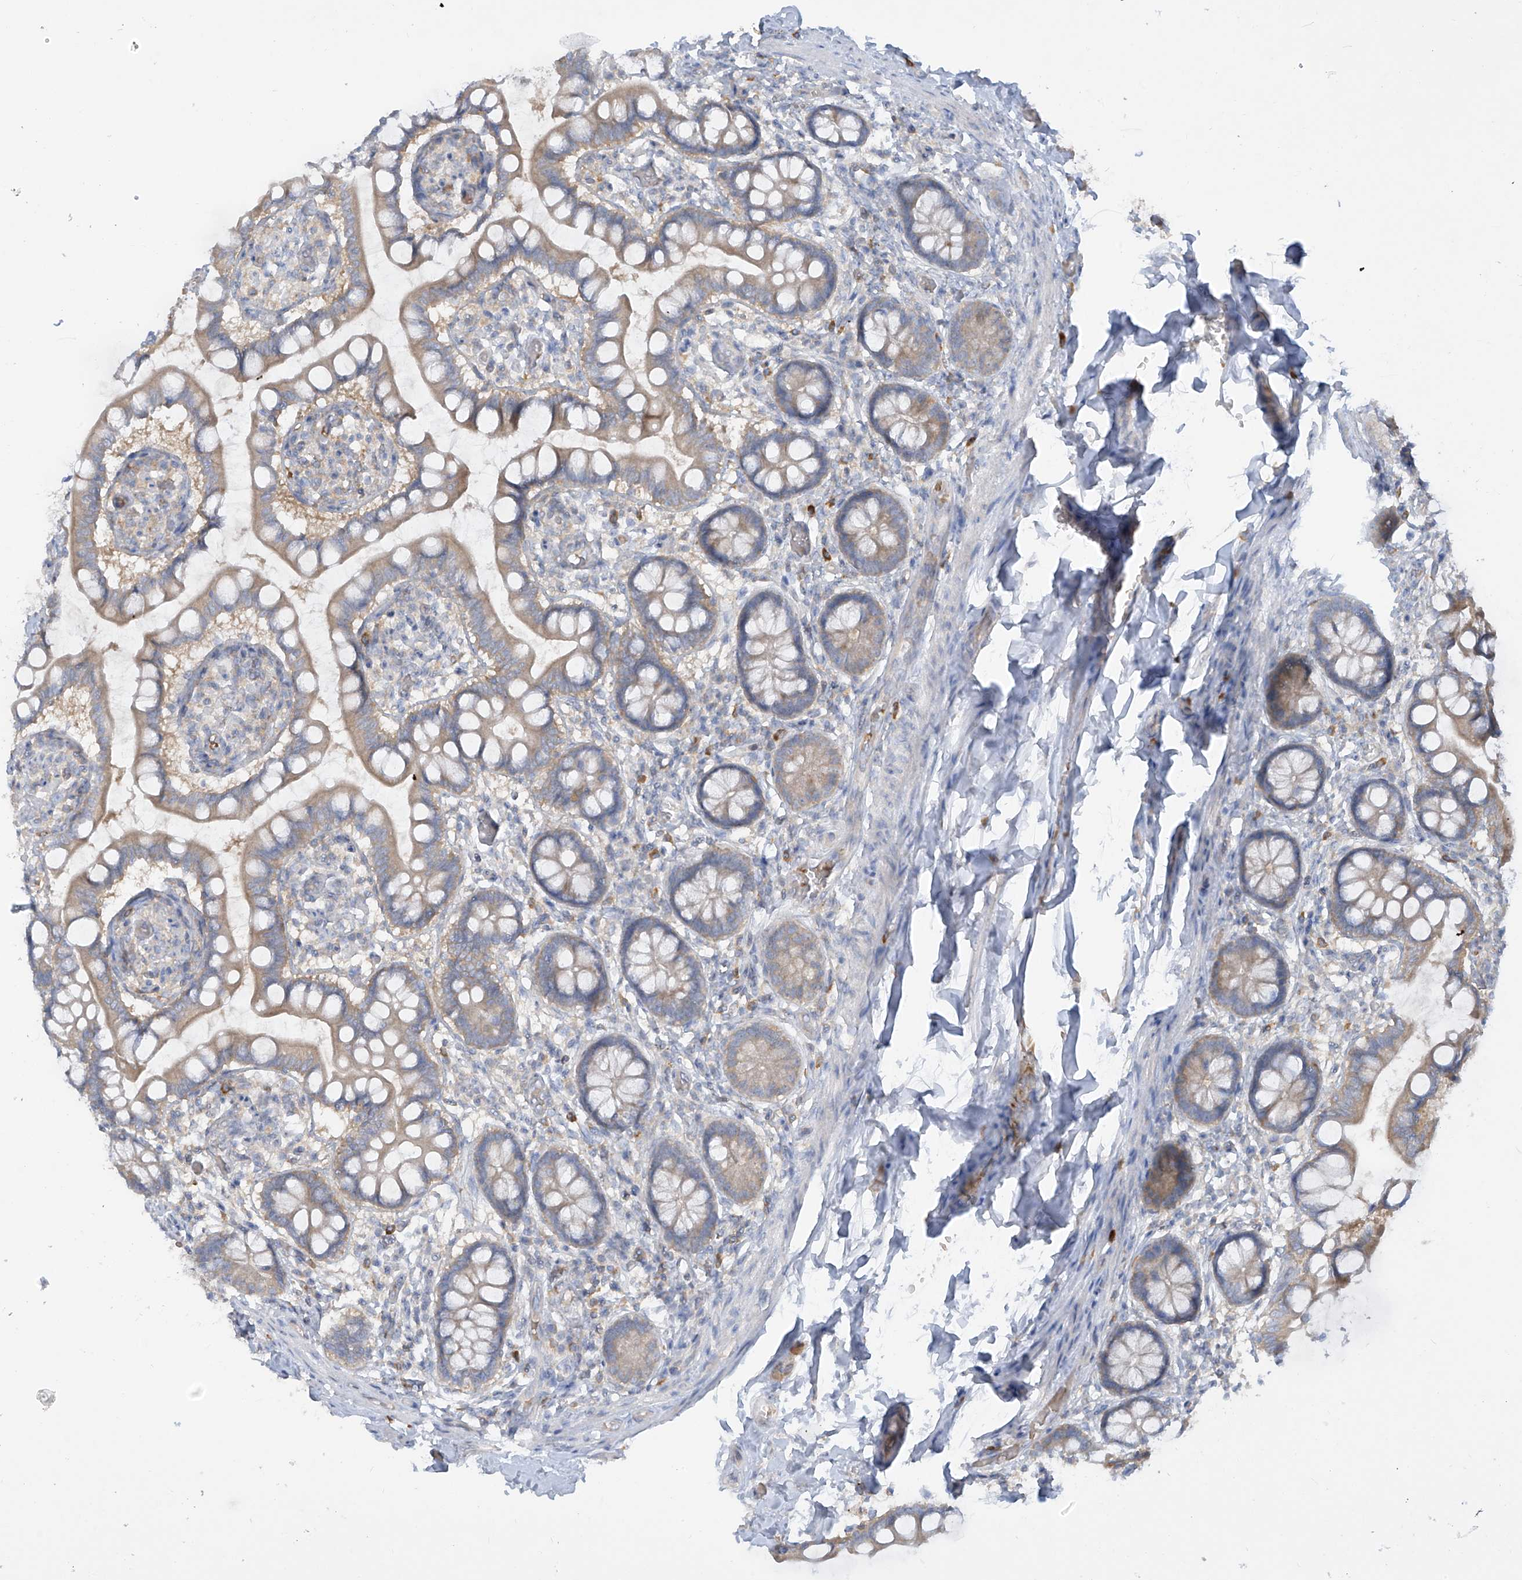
{"staining": {"intensity": "weak", "quantity": ">75%", "location": "cytoplasmic/membranous"}, "tissue": "small intestine", "cell_type": "Glandular cells", "image_type": "normal", "snomed": [{"axis": "morphology", "description": "Normal tissue, NOS"}, {"axis": "topography", "description": "Small intestine"}], "caption": "Brown immunohistochemical staining in benign human small intestine demonstrates weak cytoplasmic/membranous staining in approximately >75% of glandular cells. (IHC, brightfield microscopy, high magnification).", "gene": "DGKQ", "patient": {"sex": "male", "age": 52}}